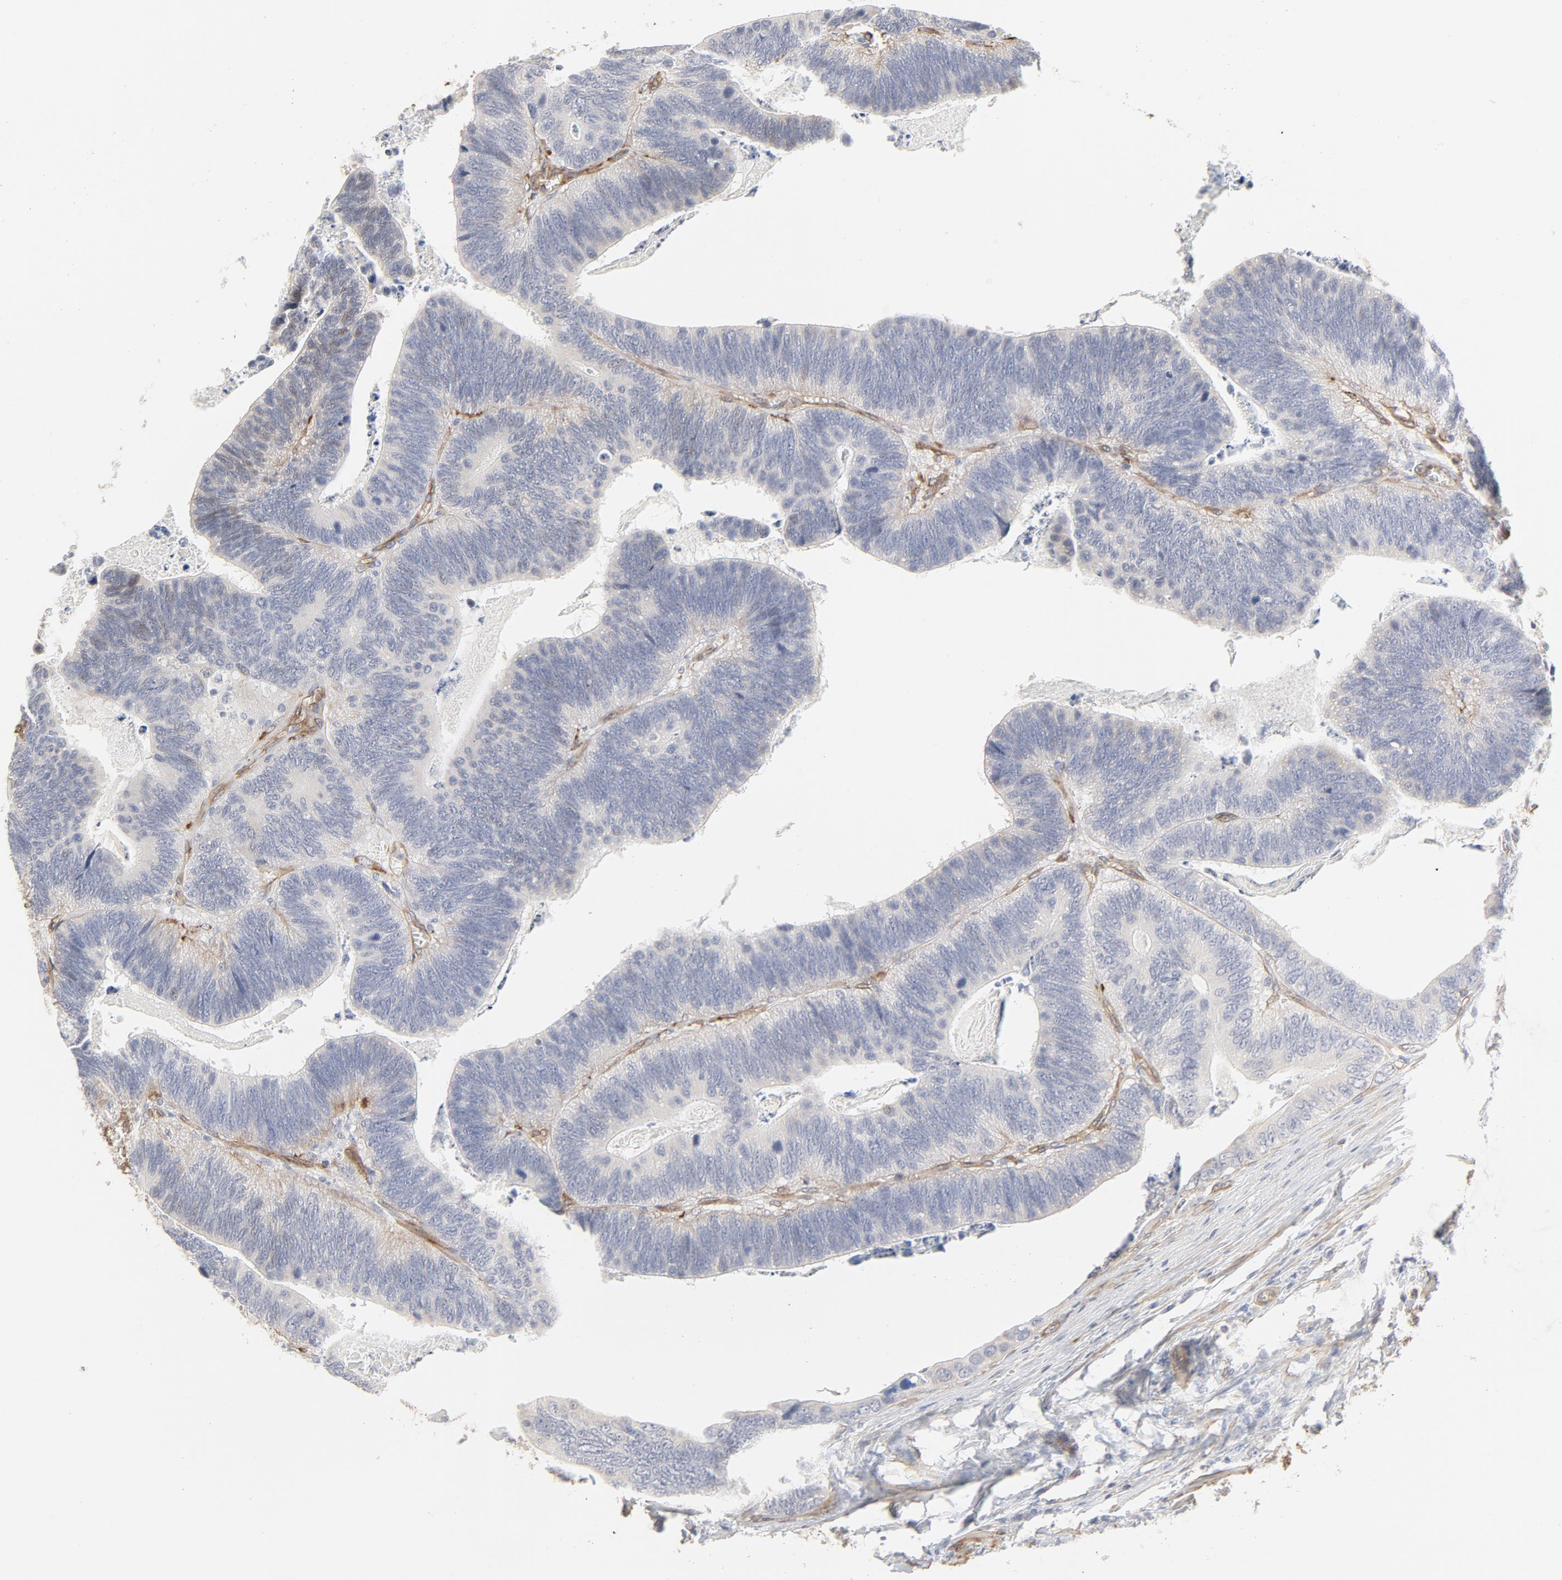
{"staining": {"intensity": "negative", "quantity": "none", "location": "none"}, "tissue": "colorectal cancer", "cell_type": "Tumor cells", "image_type": "cancer", "snomed": [{"axis": "morphology", "description": "Adenocarcinoma, NOS"}, {"axis": "topography", "description": "Colon"}], "caption": "High magnification brightfield microscopy of colorectal adenocarcinoma stained with DAB (3,3'-diaminobenzidine) (brown) and counterstained with hematoxylin (blue): tumor cells show no significant expression.", "gene": "MAGED4", "patient": {"sex": "male", "age": 72}}